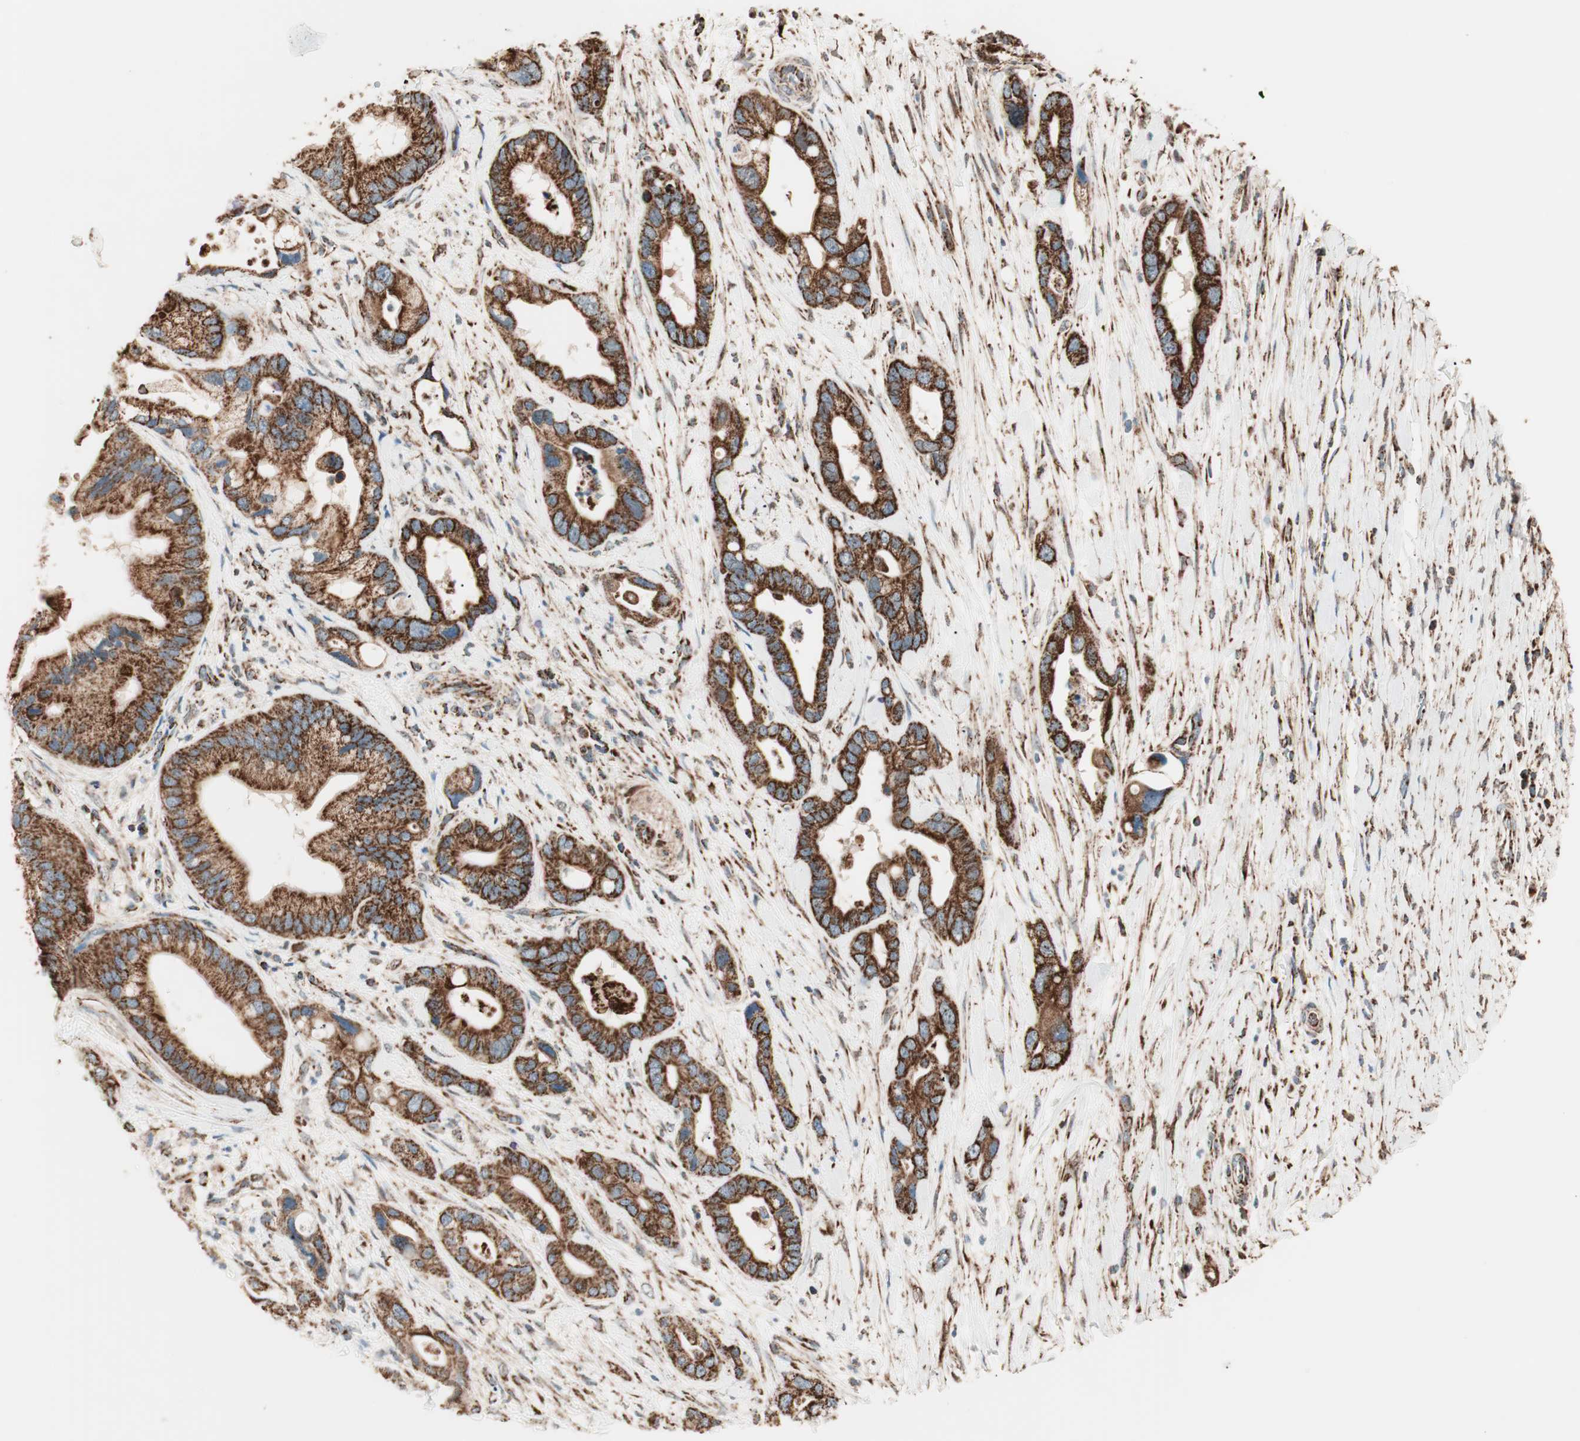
{"staining": {"intensity": "strong", "quantity": ">75%", "location": "cytoplasmic/membranous"}, "tissue": "pancreatic cancer", "cell_type": "Tumor cells", "image_type": "cancer", "snomed": [{"axis": "morphology", "description": "Adenocarcinoma, NOS"}, {"axis": "topography", "description": "Pancreas"}], "caption": "Approximately >75% of tumor cells in human pancreatic cancer exhibit strong cytoplasmic/membranous protein positivity as visualized by brown immunohistochemical staining.", "gene": "TOMM22", "patient": {"sex": "female", "age": 77}}